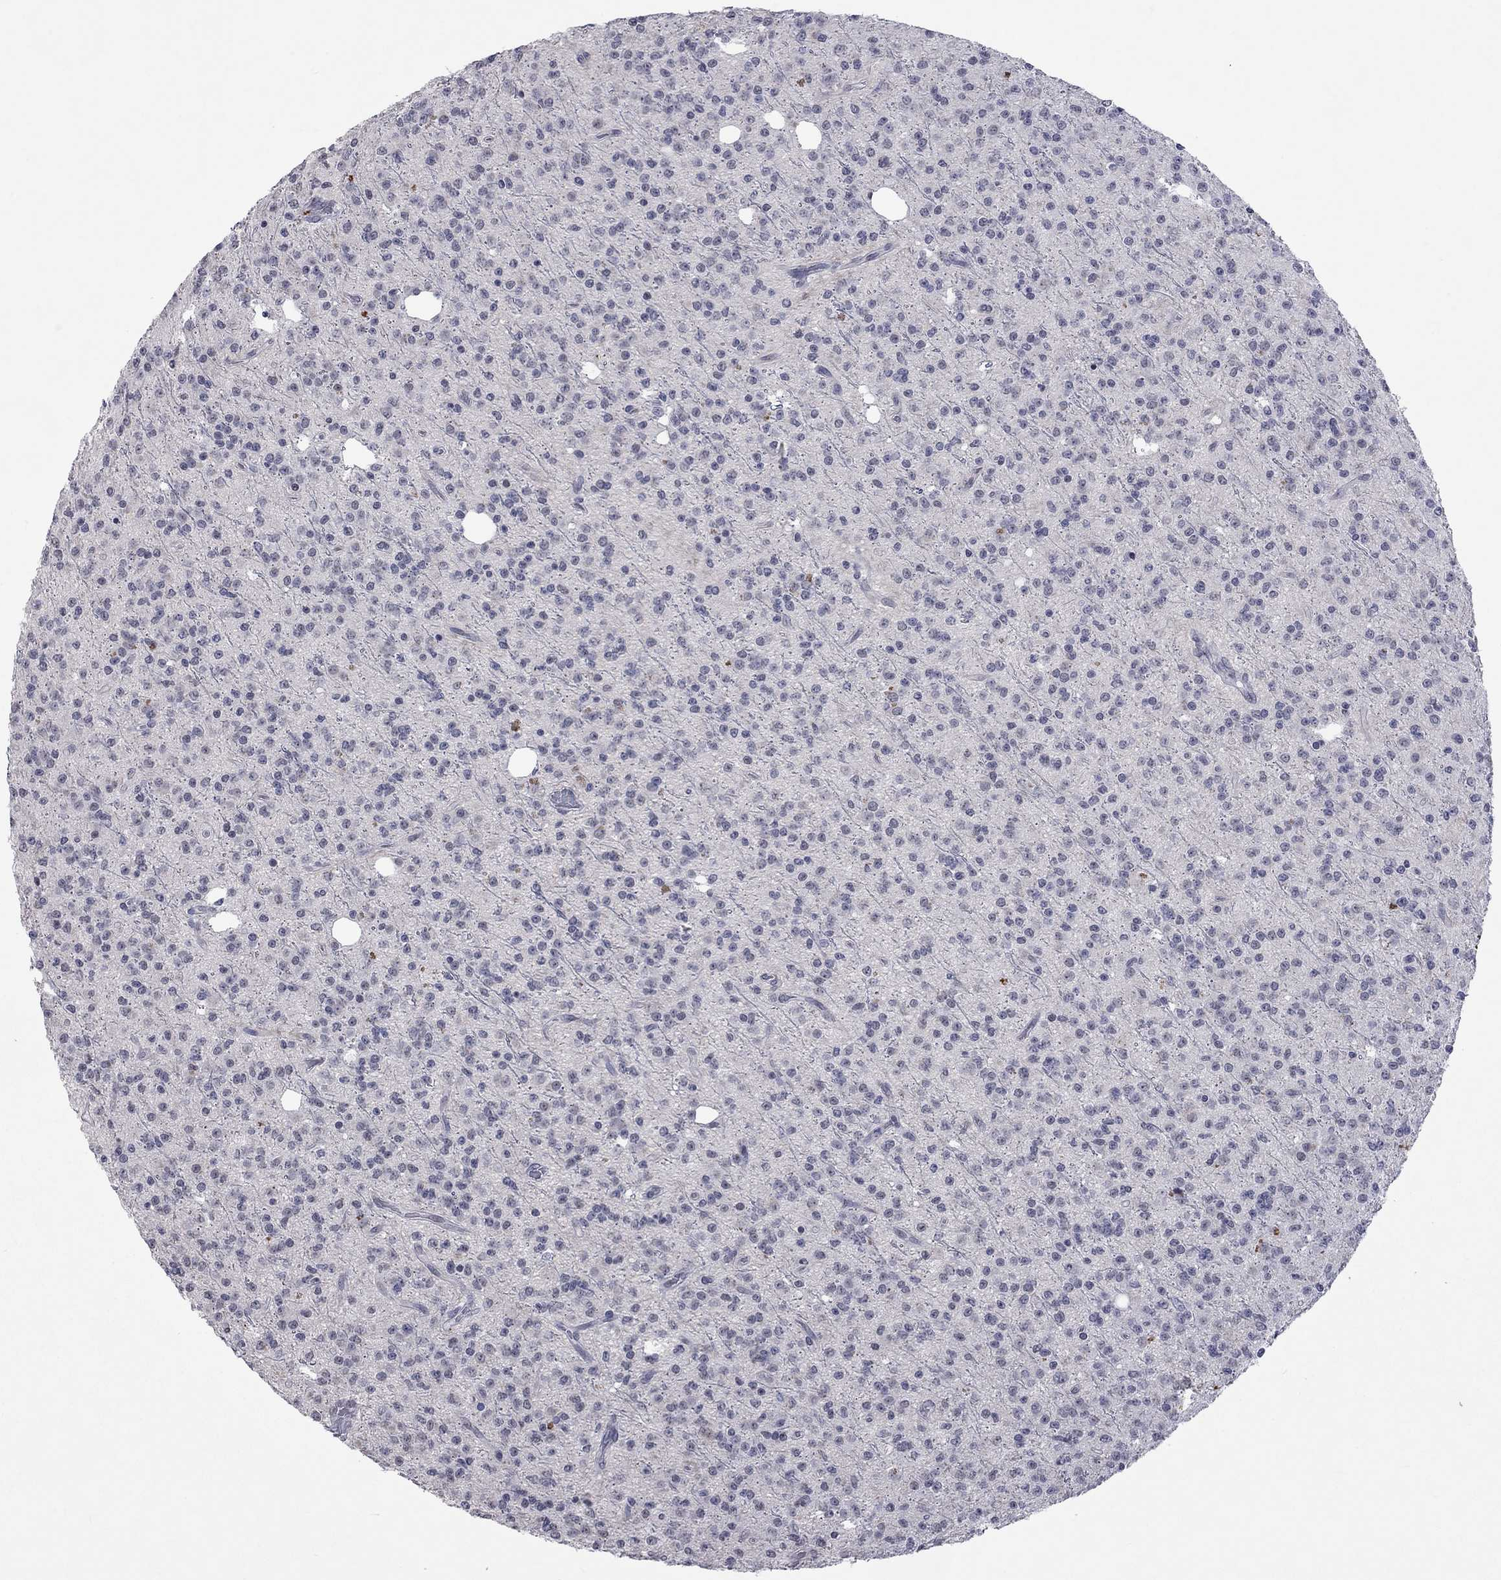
{"staining": {"intensity": "negative", "quantity": "none", "location": "none"}, "tissue": "glioma", "cell_type": "Tumor cells", "image_type": "cancer", "snomed": [{"axis": "morphology", "description": "Glioma, malignant, Low grade"}, {"axis": "topography", "description": "Brain"}], "caption": "Tumor cells show no significant staining in glioma.", "gene": "TMEM143", "patient": {"sex": "male", "age": 27}}